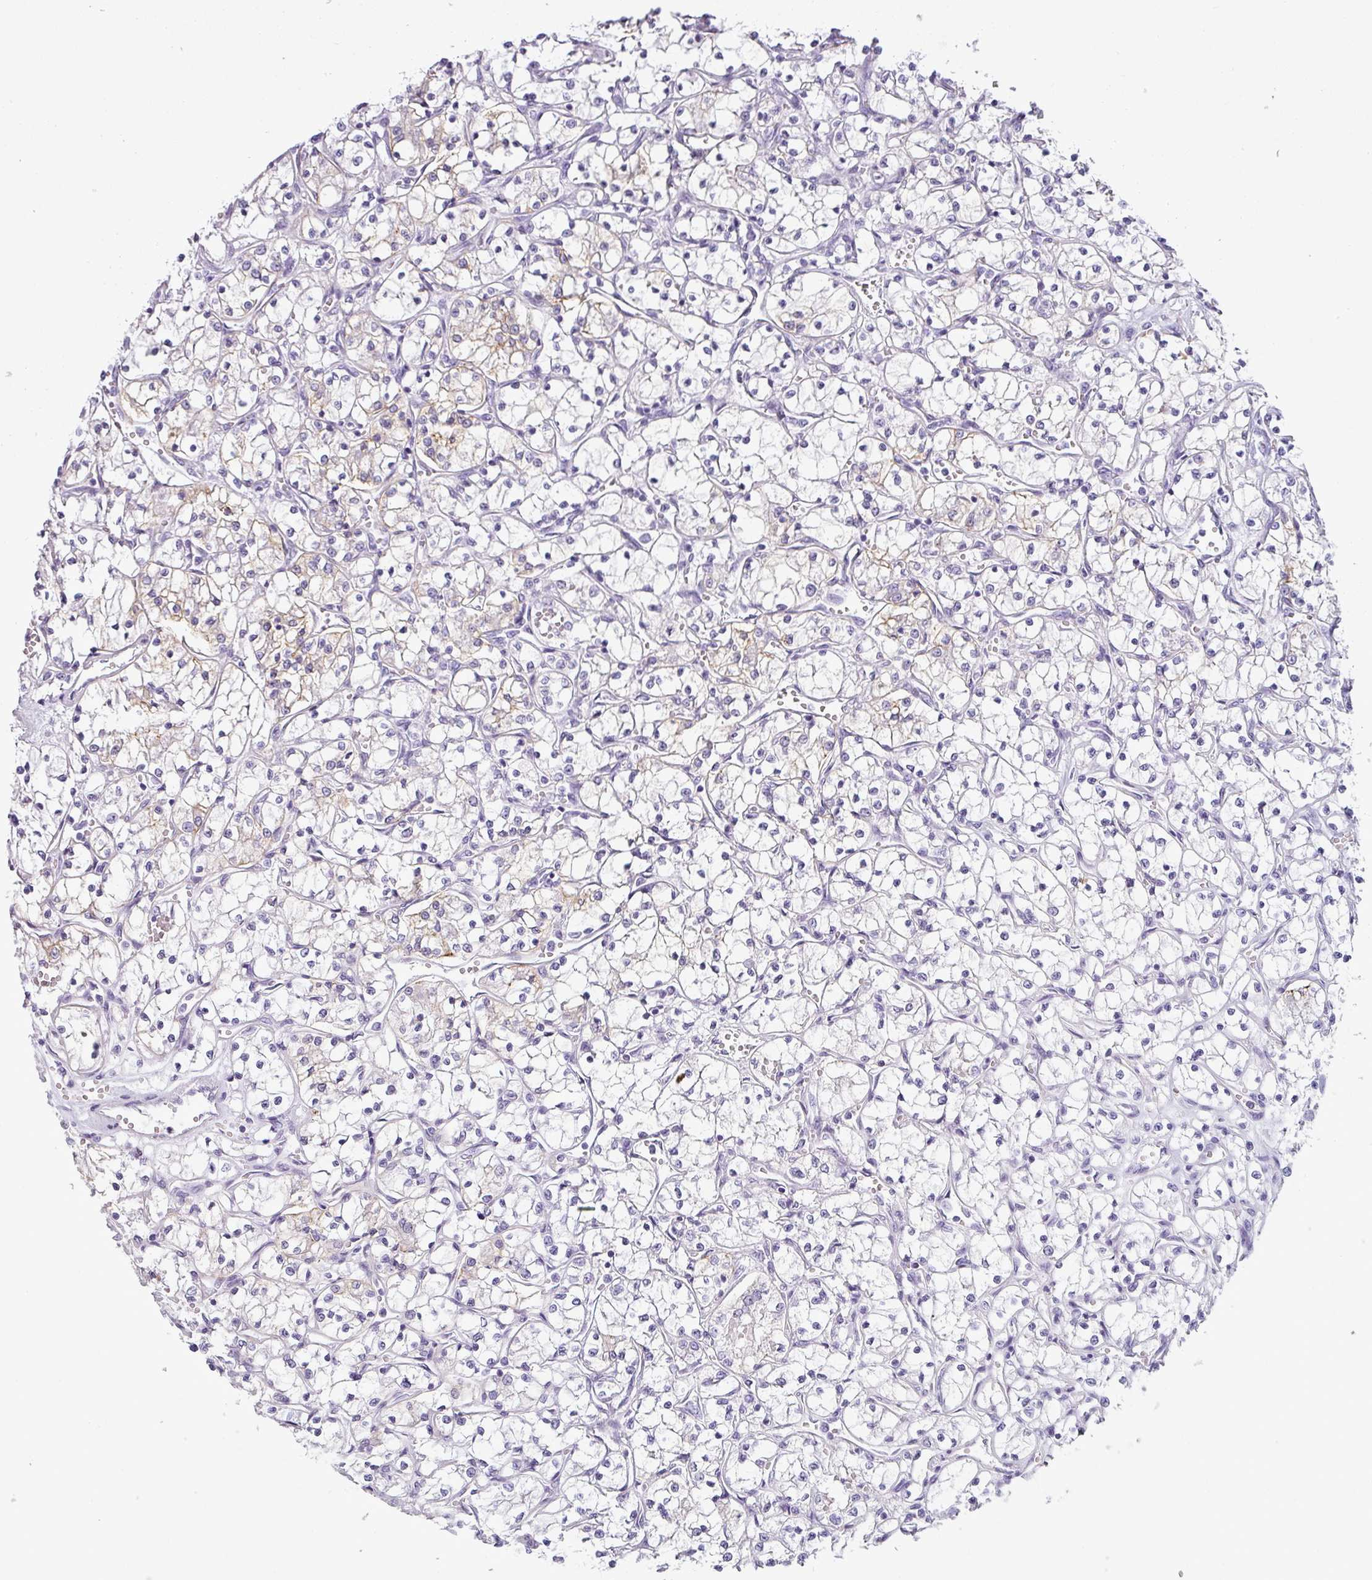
{"staining": {"intensity": "negative", "quantity": "none", "location": "none"}, "tissue": "renal cancer", "cell_type": "Tumor cells", "image_type": "cancer", "snomed": [{"axis": "morphology", "description": "Adenocarcinoma, NOS"}, {"axis": "topography", "description": "Kidney"}], "caption": "A high-resolution histopathology image shows immunohistochemistry (IHC) staining of adenocarcinoma (renal), which demonstrates no significant expression in tumor cells.", "gene": "CDH16", "patient": {"sex": "female", "age": 69}}